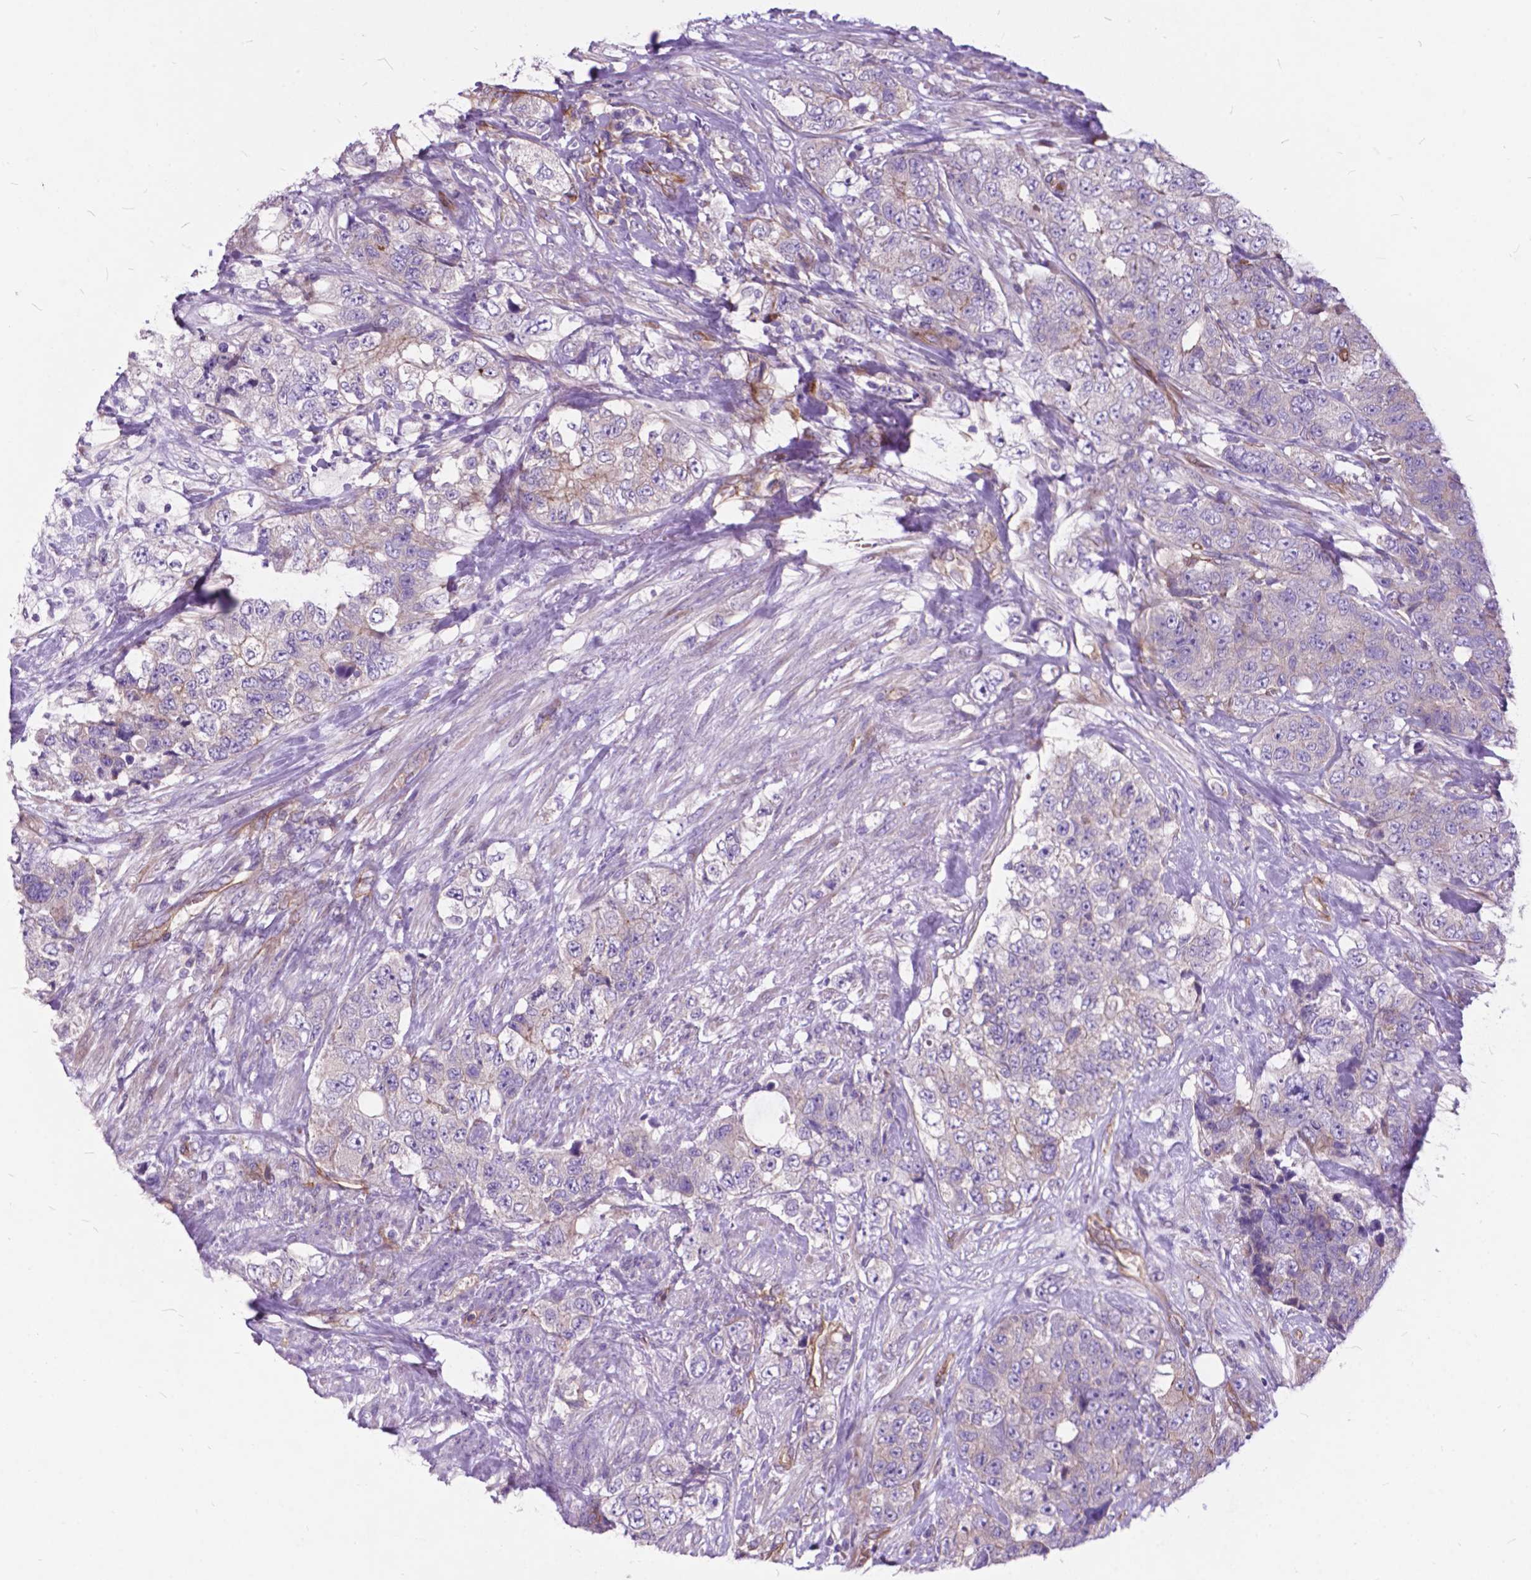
{"staining": {"intensity": "weak", "quantity": "<25%", "location": "cytoplasmic/membranous"}, "tissue": "urothelial cancer", "cell_type": "Tumor cells", "image_type": "cancer", "snomed": [{"axis": "morphology", "description": "Urothelial carcinoma, High grade"}, {"axis": "topography", "description": "Urinary bladder"}], "caption": "IHC image of neoplastic tissue: high-grade urothelial carcinoma stained with DAB (3,3'-diaminobenzidine) displays no significant protein staining in tumor cells.", "gene": "FLT4", "patient": {"sex": "female", "age": 78}}